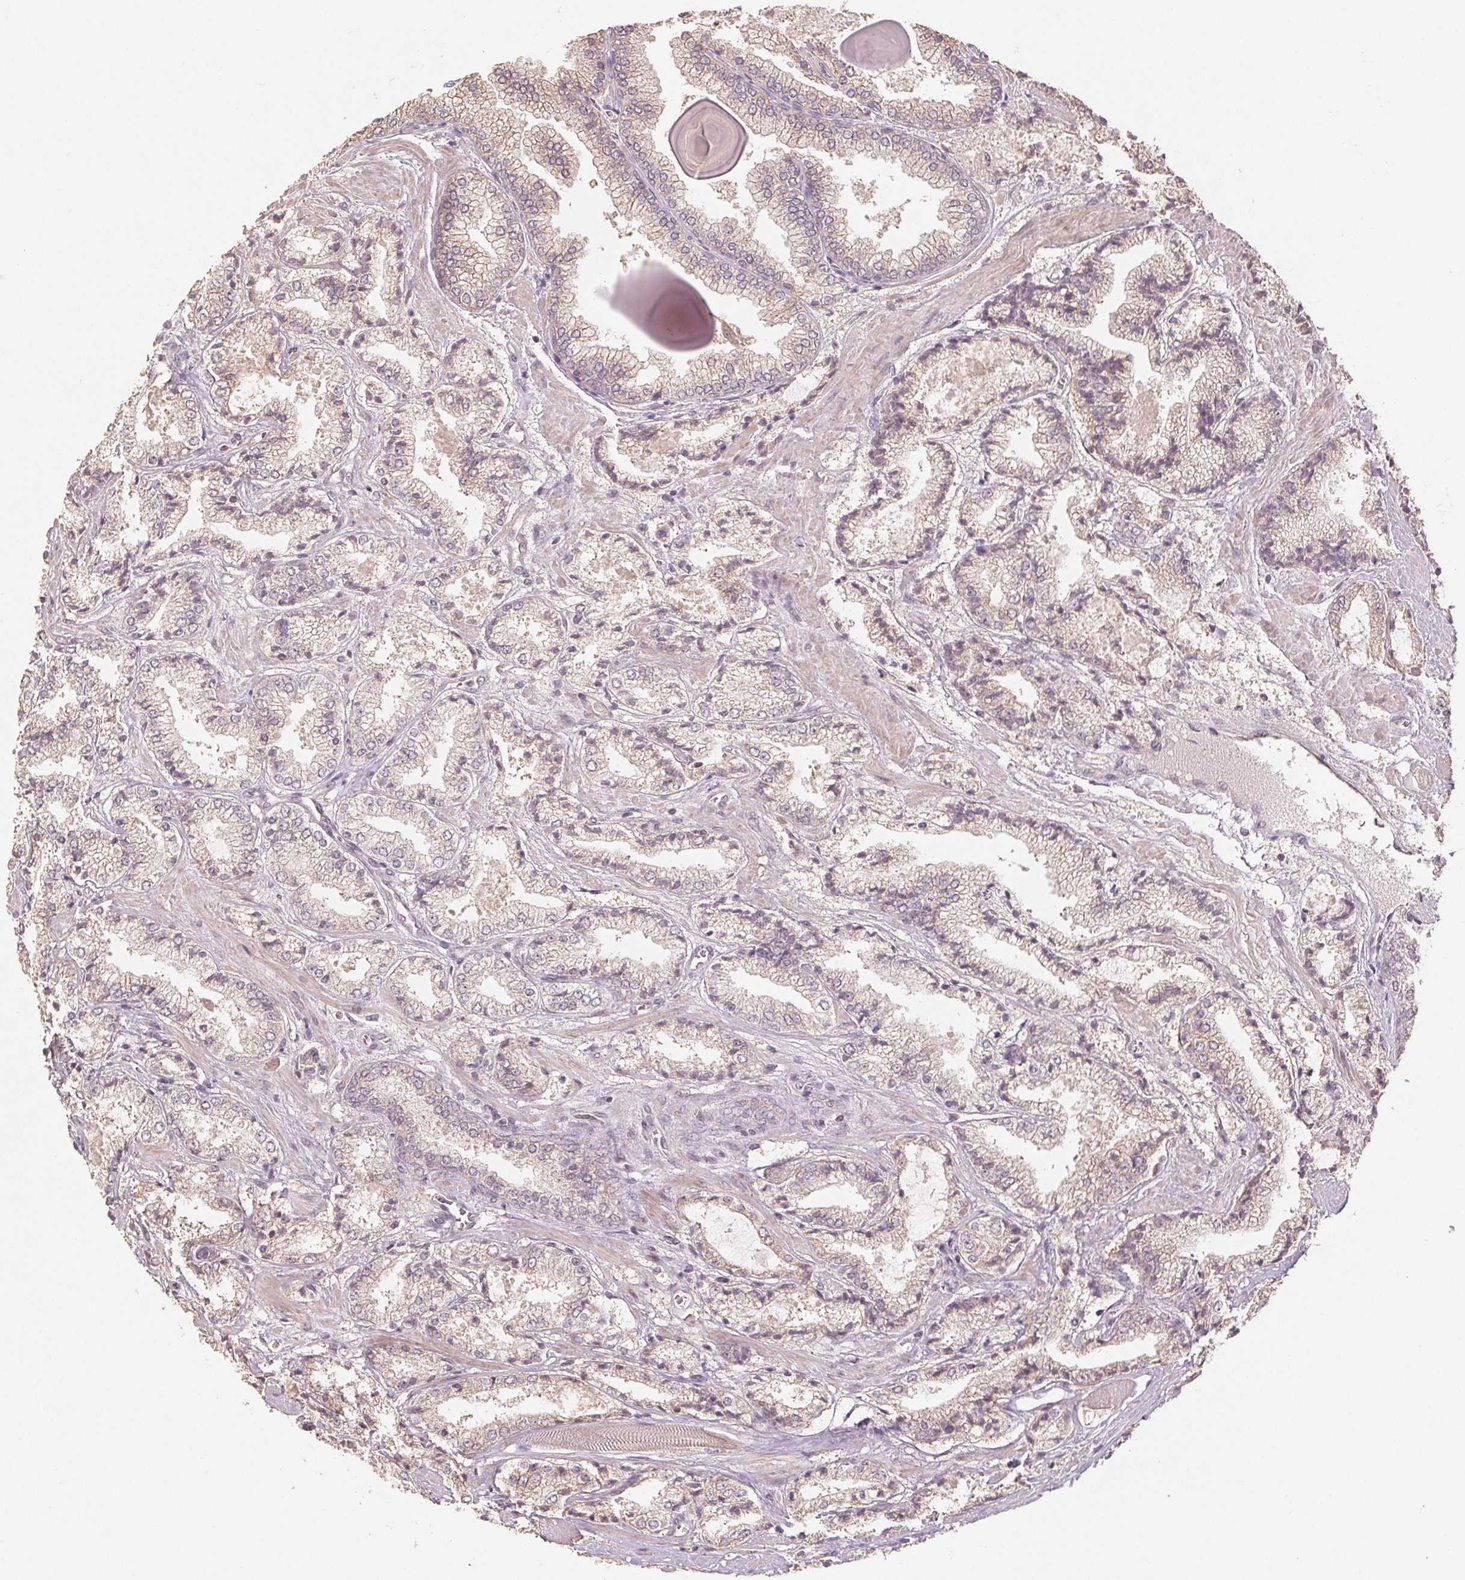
{"staining": {"intensity": "weak", "quantity": "<25%", "location": "cytoplasmic/membranous"}, "tissue": "prostate cancer", "cell_type": "Tumor cells", "image_type": "cancer", "snomed": [{"axis": "morphology", "description": "Adenocarcinoma, High grade"}, {"axis": "topography", "description": "Prostate"}], "caption": "An image of human prostate cancer is negative for staining in tumor cells.", "gene": "COX14", "patient": {"sex": "male", "age": 64}}